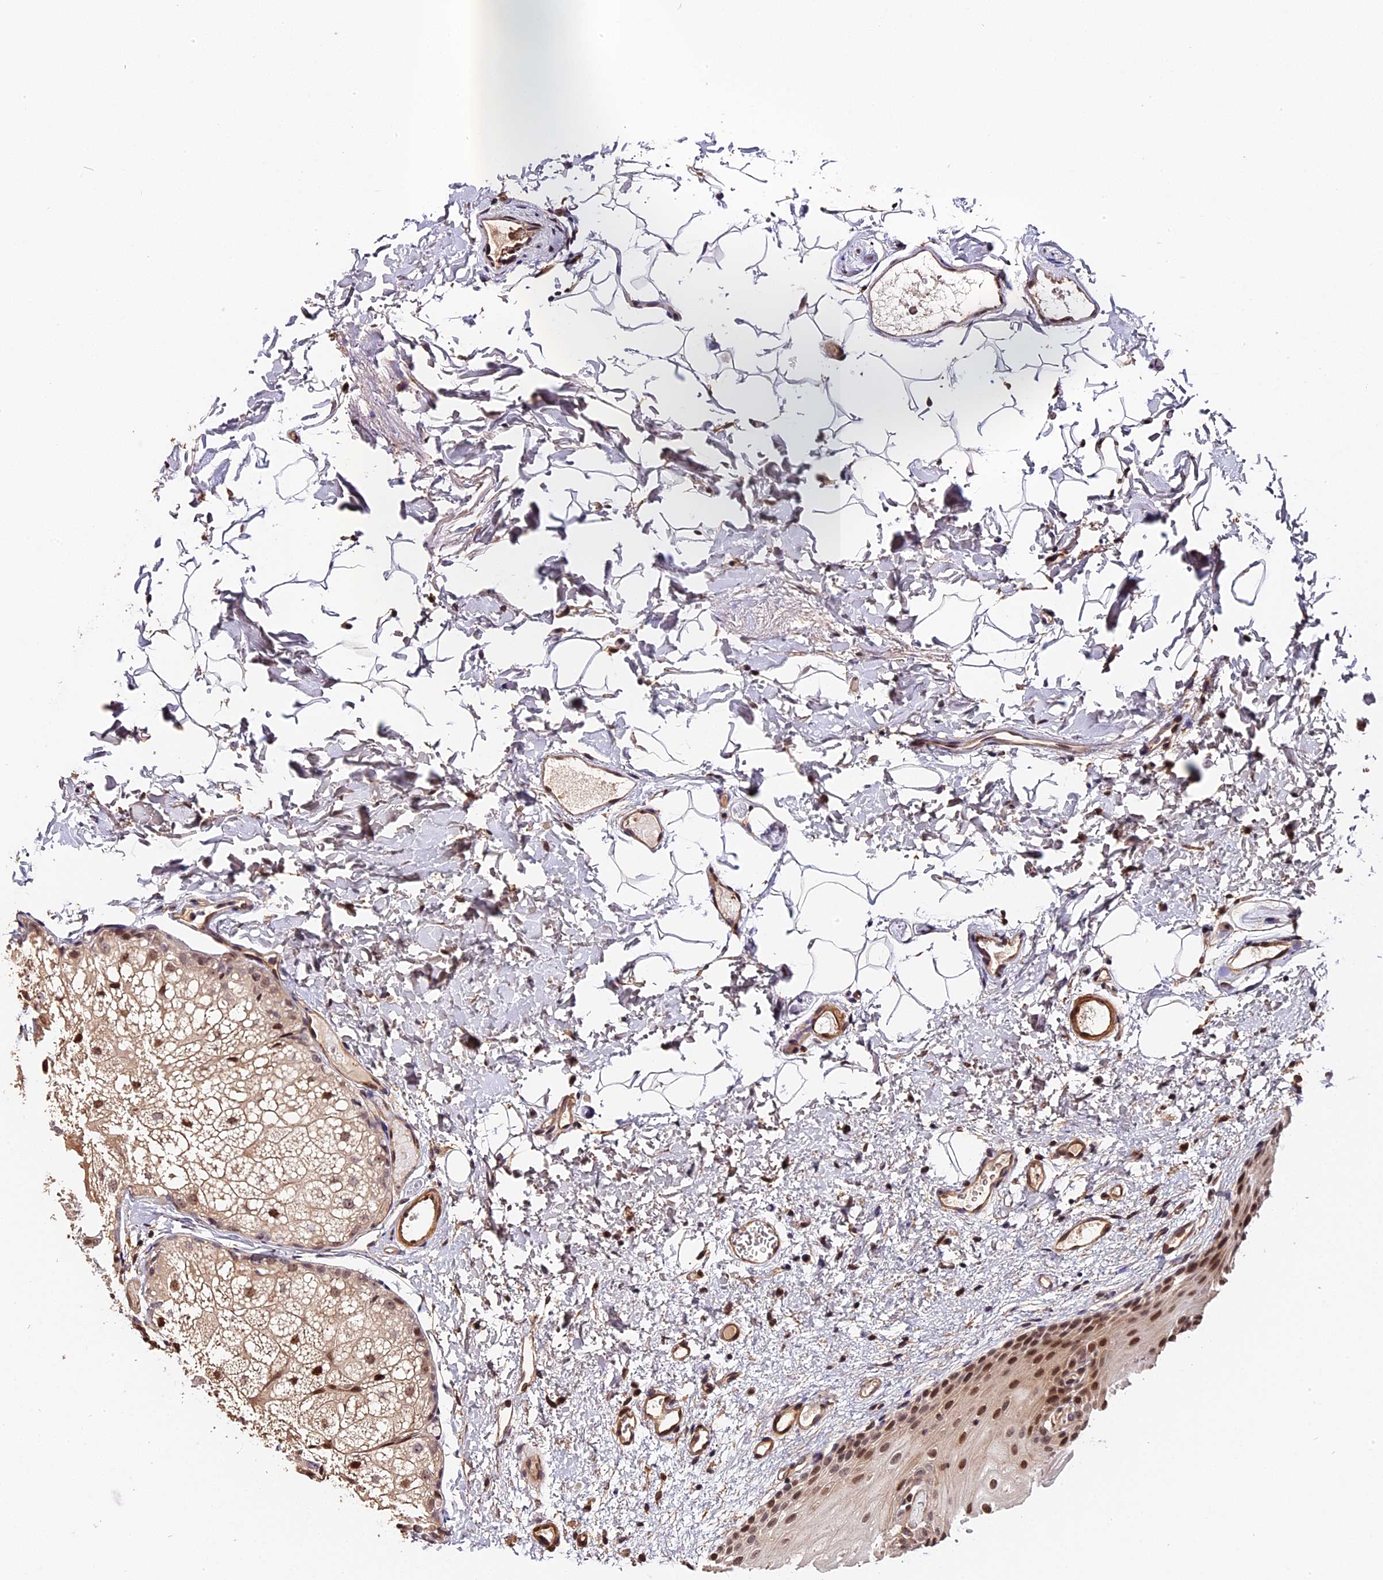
{"staining": {"intensity": "moderate", "quantity": "25%-75%", "location": "nuclear"}, "tissue": "oral mucosa", "cell_type": "Squamous epithelial cells", "image_type": "normal", "snomed": [{"axis": "morphology", "description": "Normal tissue, NOS"}, {"axis": "topography", "description": "Oral tissue"}], "caption": "Oral mucosa stained with immunohistochemistry reveals moderate nuclear expression in approximately 25%-75% of squamous epithelial cells.", "gene": "ARHGAP17", "patient": {"sex": "female", "age": 70}}